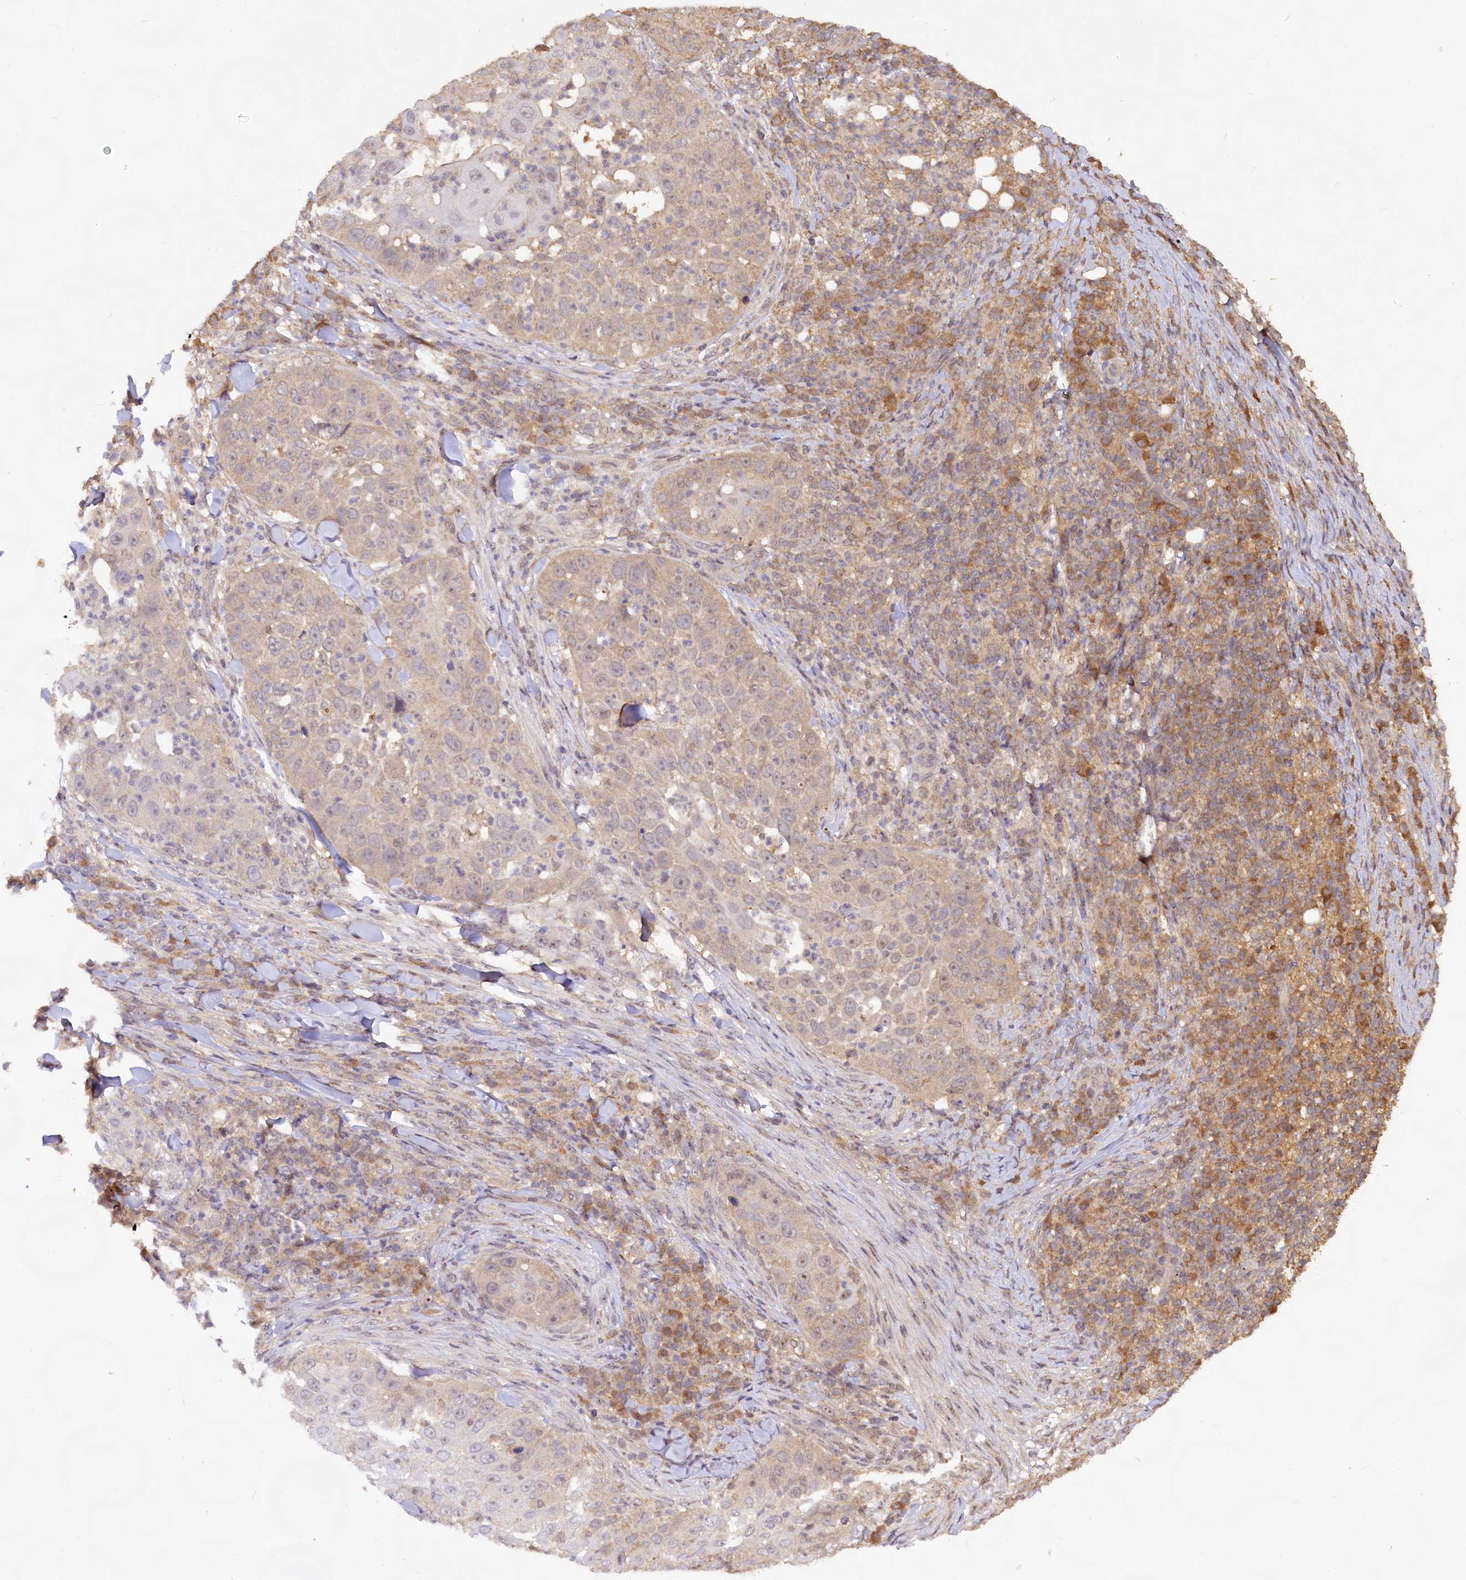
{"staining": {"intensity": "weak", "quantity": "<25%", "location": "nuclear"}, "tissue": "skin cancer", "cell_type": "Tumor cells", "image_type": "cancer", "snomed": [{"axis": "morphology", "description": "Squamous cell carcinoma, NOS"}, {"axis": "topography", "description": "Skin"}], "caption": "Squamous cell carcinoma (skin) stained for a protein using immunohistochemistry displays no positivity tumor cells.", "gene": "RRP8", "patient": {"sex": "female", "age": 44}}